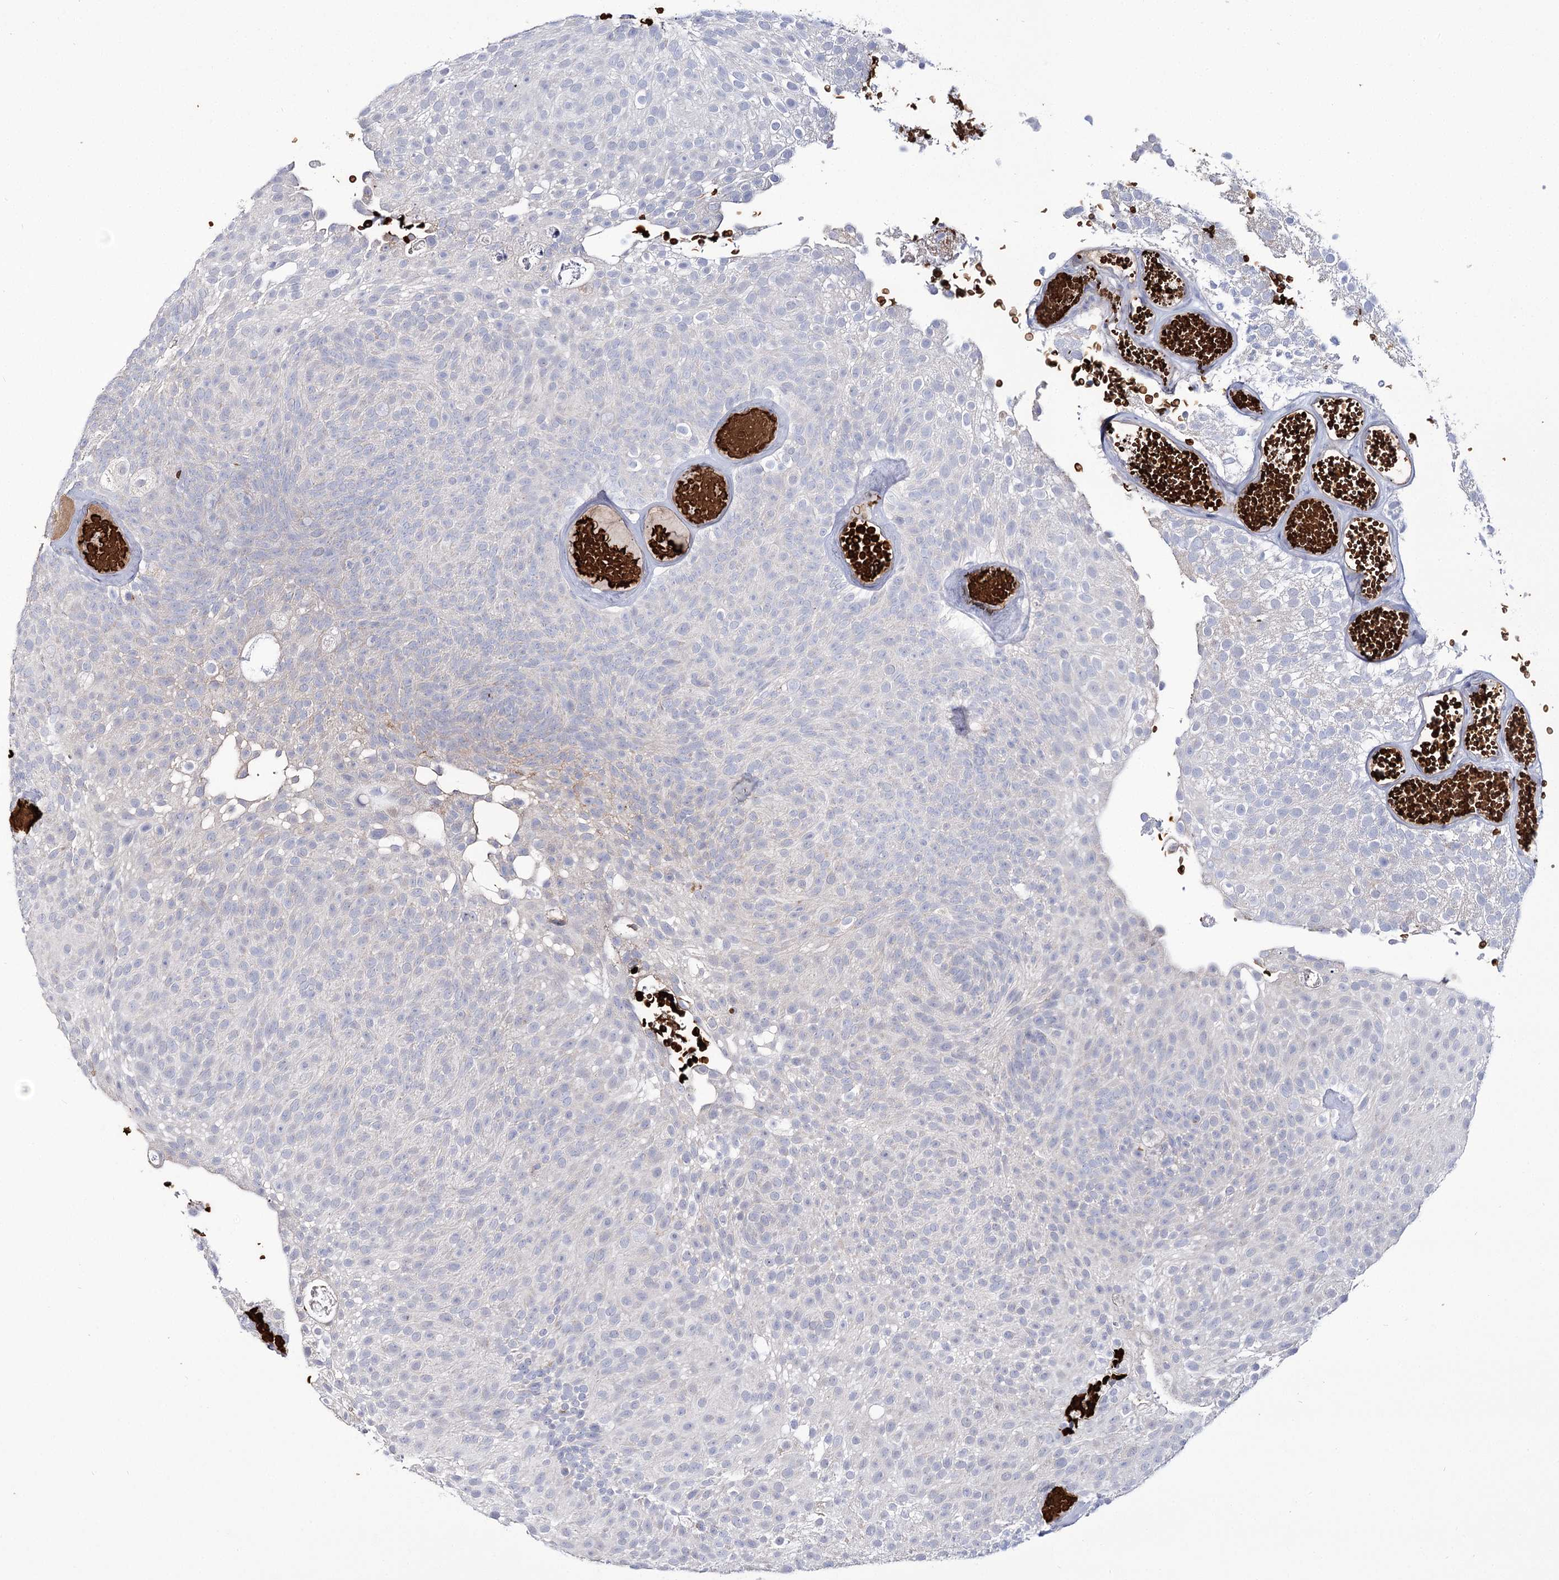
{"staining": {"intensity": "negative", "quantity": "none", "location": "none"}, "tissue": "urothelial cancer", "cell_type": "Tumor cells", "image_type": "cancer", "snomed": [{"axis": "morphology", "description": "Urothelial carcinoma, Low grade"}, {"axis": "topography", "description": "Urinary bladder"}], "caption": "High magnification brightfield microscopy of urothelial carcinoma (low-grade) stained with DAB (3,3'-diaminobenzidine) (brown) and counterstained with hematoxylin (blue): tumor cells show no significant expression.", "gene": "GBF1", "patient": {"sex": "male", "age": 78}}